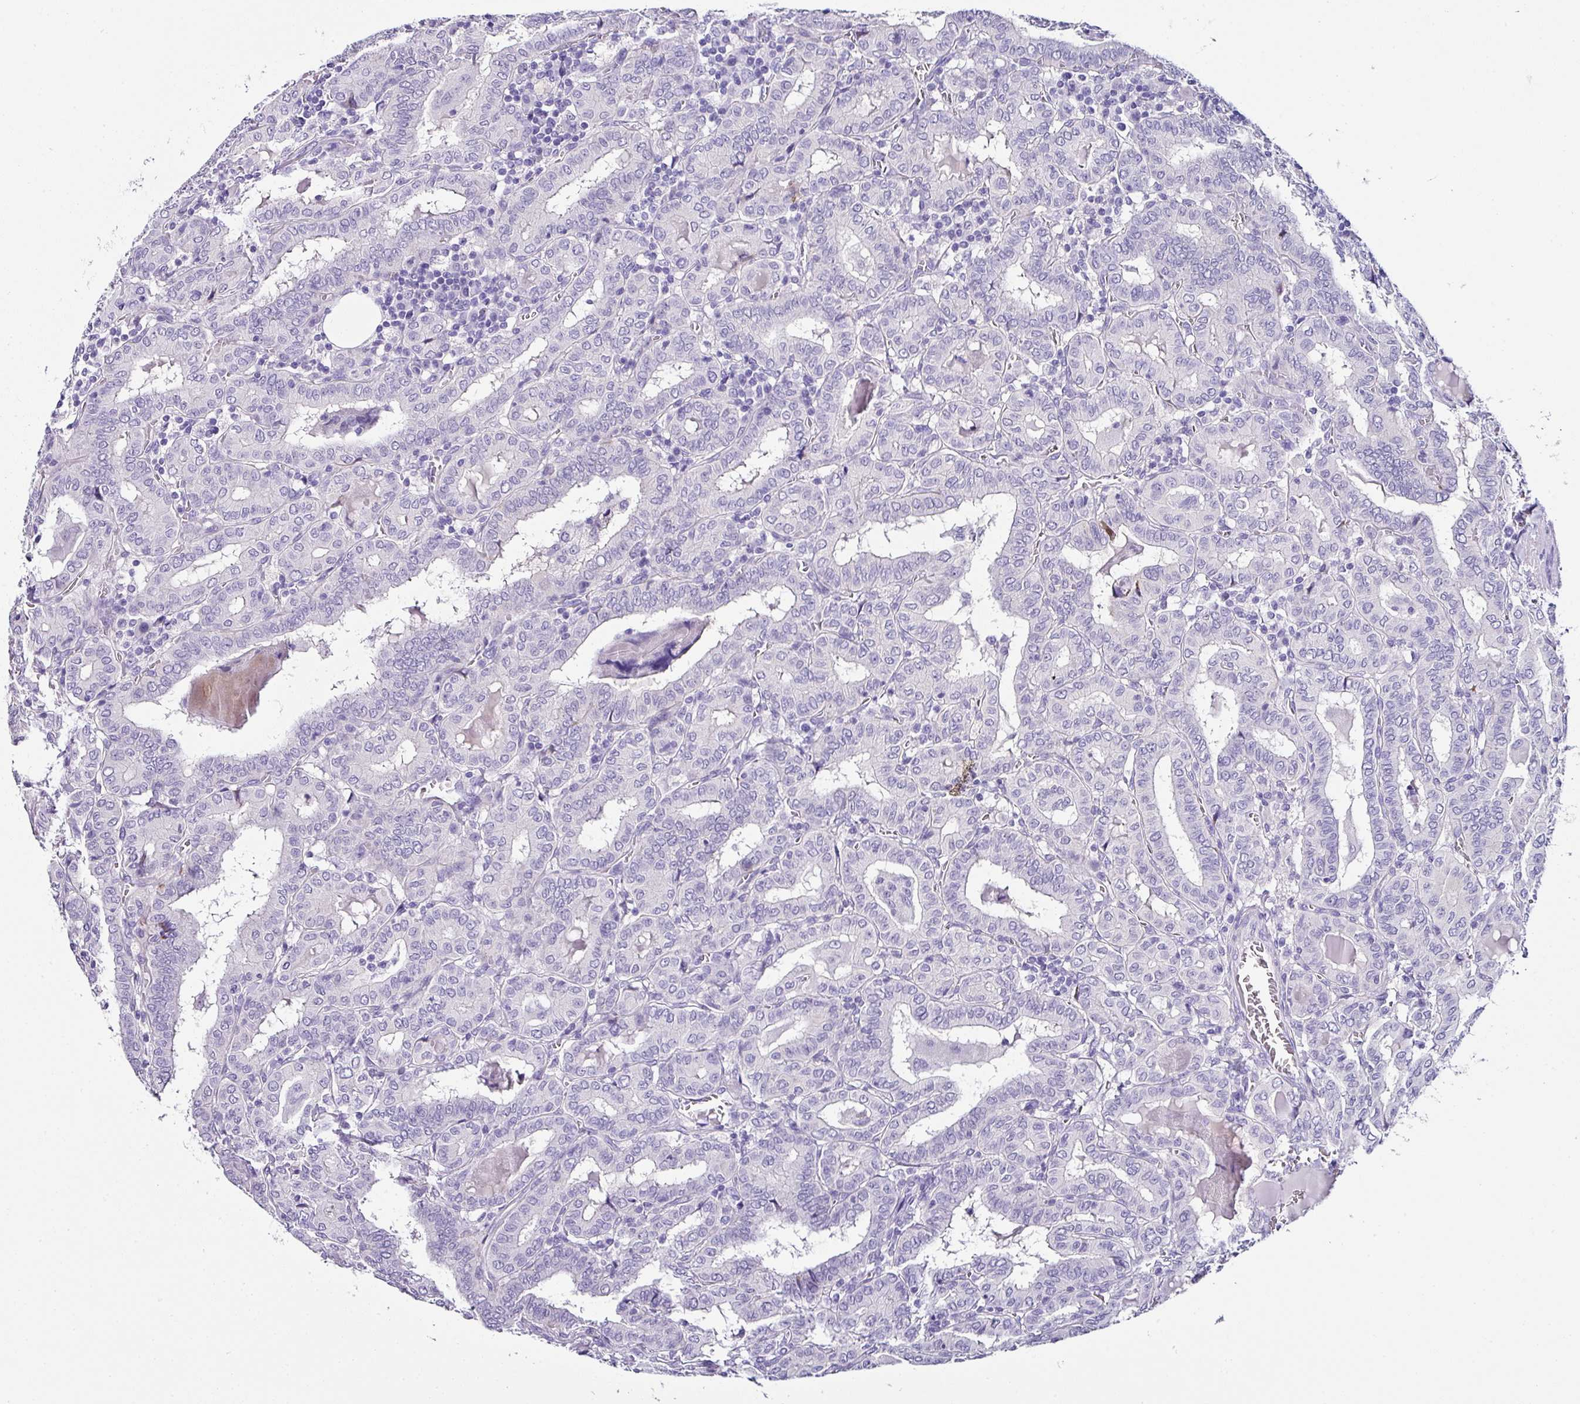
{"staining": {"intensity": "negative", "quantity": "none", "location": "none"}, "tissue": "thyroid cancer", "cell_type": "Tumor cells", "image_type": "cancer", "snomed": [{"axis": "morphology", "description": "Papillary adenocarcinoma, NOS"}, {"axis": "topography", "description": "Thyroid gland"}], "caption": "The immunohistochemistry (IHC) histopathology image has no significant positivity in tumor cells of thyroid cancer (papillary adenocarcinoma) tissue.", "gene": "NAPSA", "patient": {"sex": "female", "age": 72}}